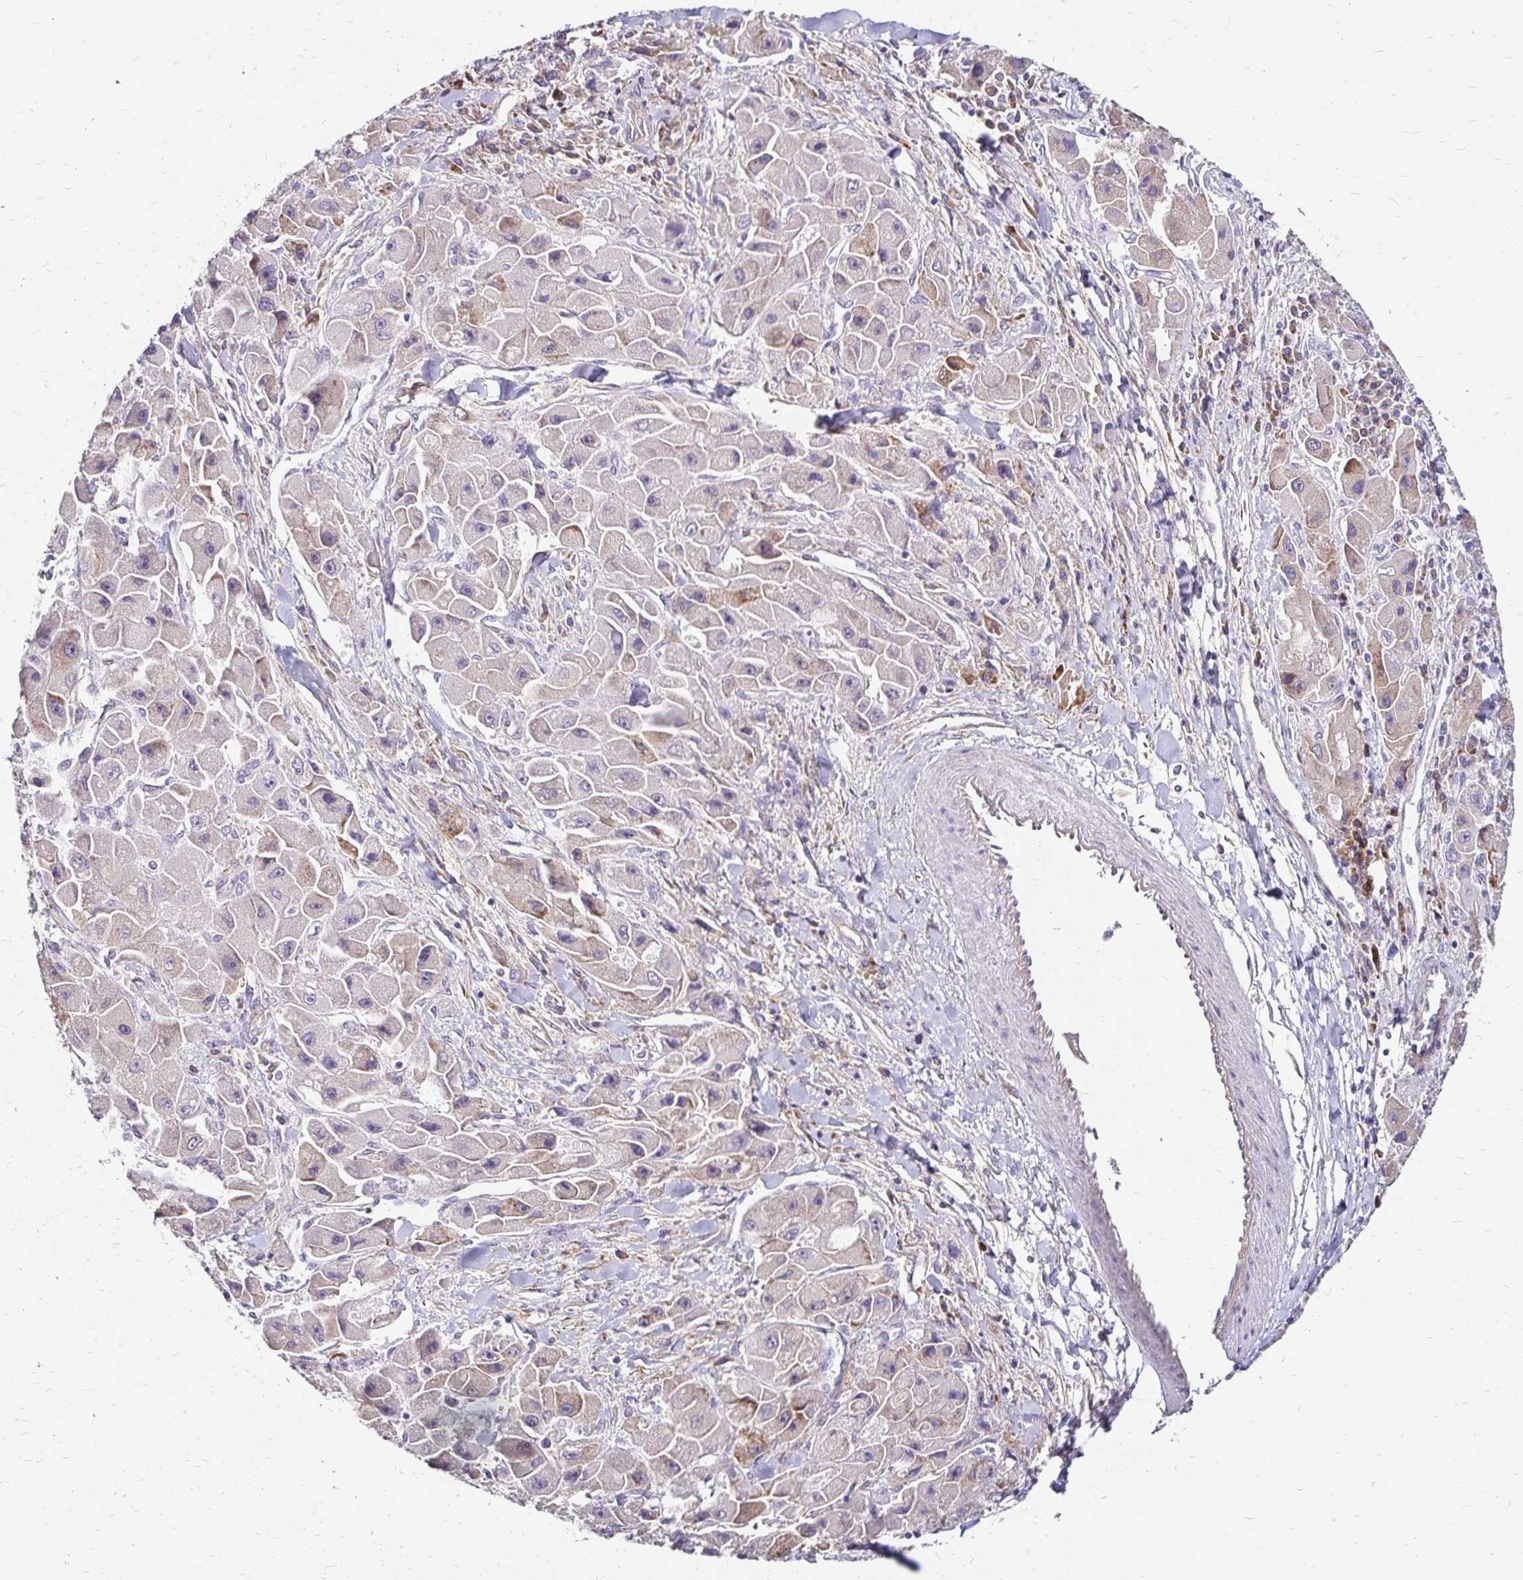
{"staining": {"intensity": "negative", "quantity": "none", "location": "none"}, "tissue": "liver cancer", "cell_type": "Tumor cells", "image_type": "cancer", "snomed": [{"axis": "morphology", "description": "Carcinoma, Hepatocellular, NOS"}, {"axis": "topography", "description": "Liver"}], "caption": "Tumor cells show no significant positivity in liver cancer (hepatocellular carcinoma). (DAB (3,3'-diaminobenzidine) IHC, high magnification).", "gene": "PRIMA1", "patient": {"sex": "male", "age": 24}}